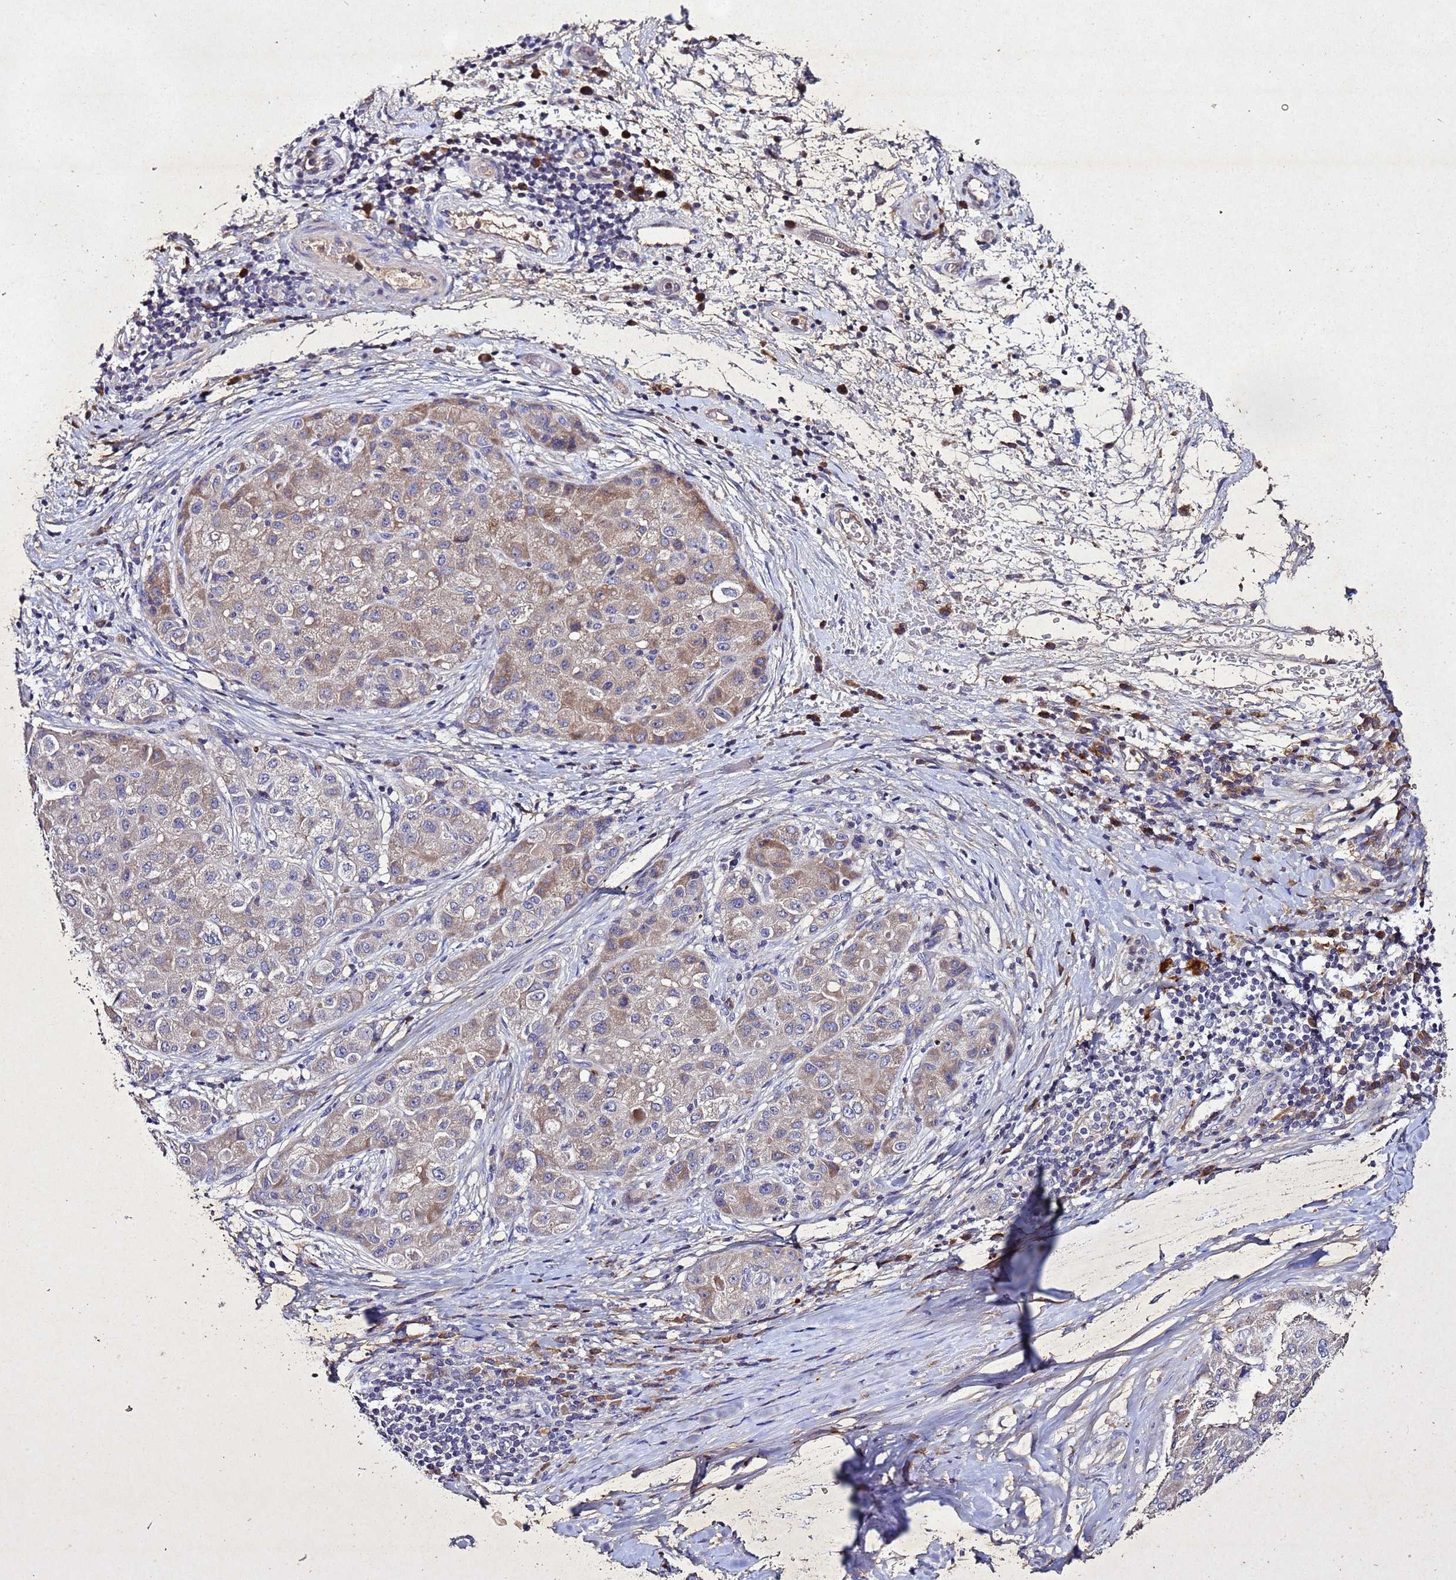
{"staining": {"intensity": "weak", "quantity": "25%-75%", "location": "cytoplasmic/membranous"}, "tissue": "liver cancer", "cell_type": "Tumor cells", "image_type": "cancer", "snomed": [{"axis": "morphology", "description": "Carcinoma, Hepatocellular, NOS"}, {"axis": "topography", "description": "Liver"}], "caption": "Liver cancer was stained to show a protein in brown. There is low levels of weak cytoplasmic/membranous positivity in about 25%-75% of tumor cells.", "gene": "SV2B", "patient": {"sex": "male", "age": 80}}